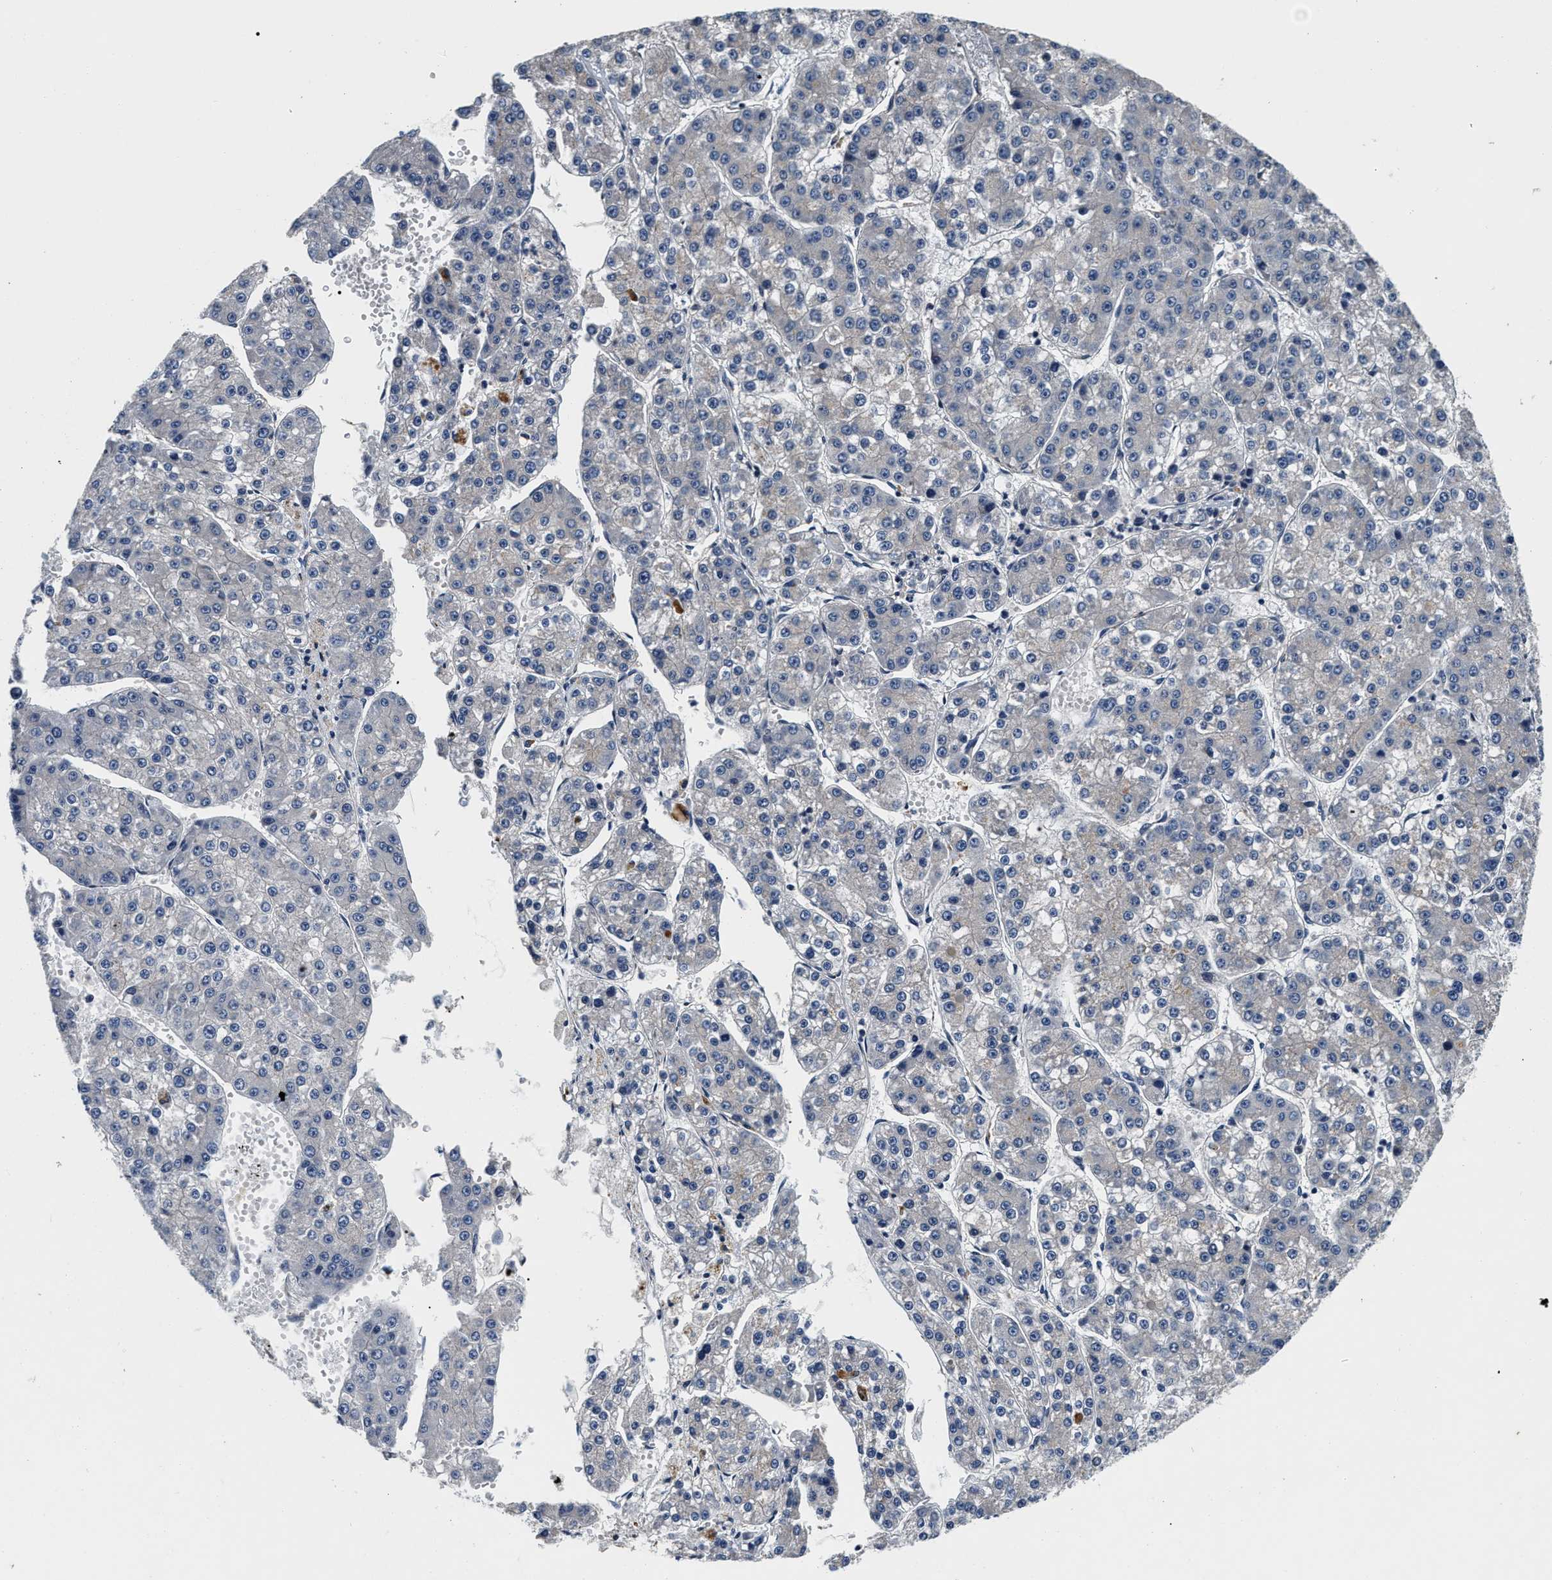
{"staining": {"intensity": "negative", "quantity": "none", "location": "none"}, "tissue": "liver cancer", "cell_type": "Tumor cells", "image_type": "cancer", "snomed": [{"axis": "morphology", "description": "Carcinoma, Hepatocellular, NOS"}, {"axis": "topography", "description": "Liver"}], "caption": "IHC of human liver cancer (hepatocellular carcinoma) exhibits no expression in tumor cells.", "gene": "ABCG8", "patient": {"sex": "female", "age": 73}}